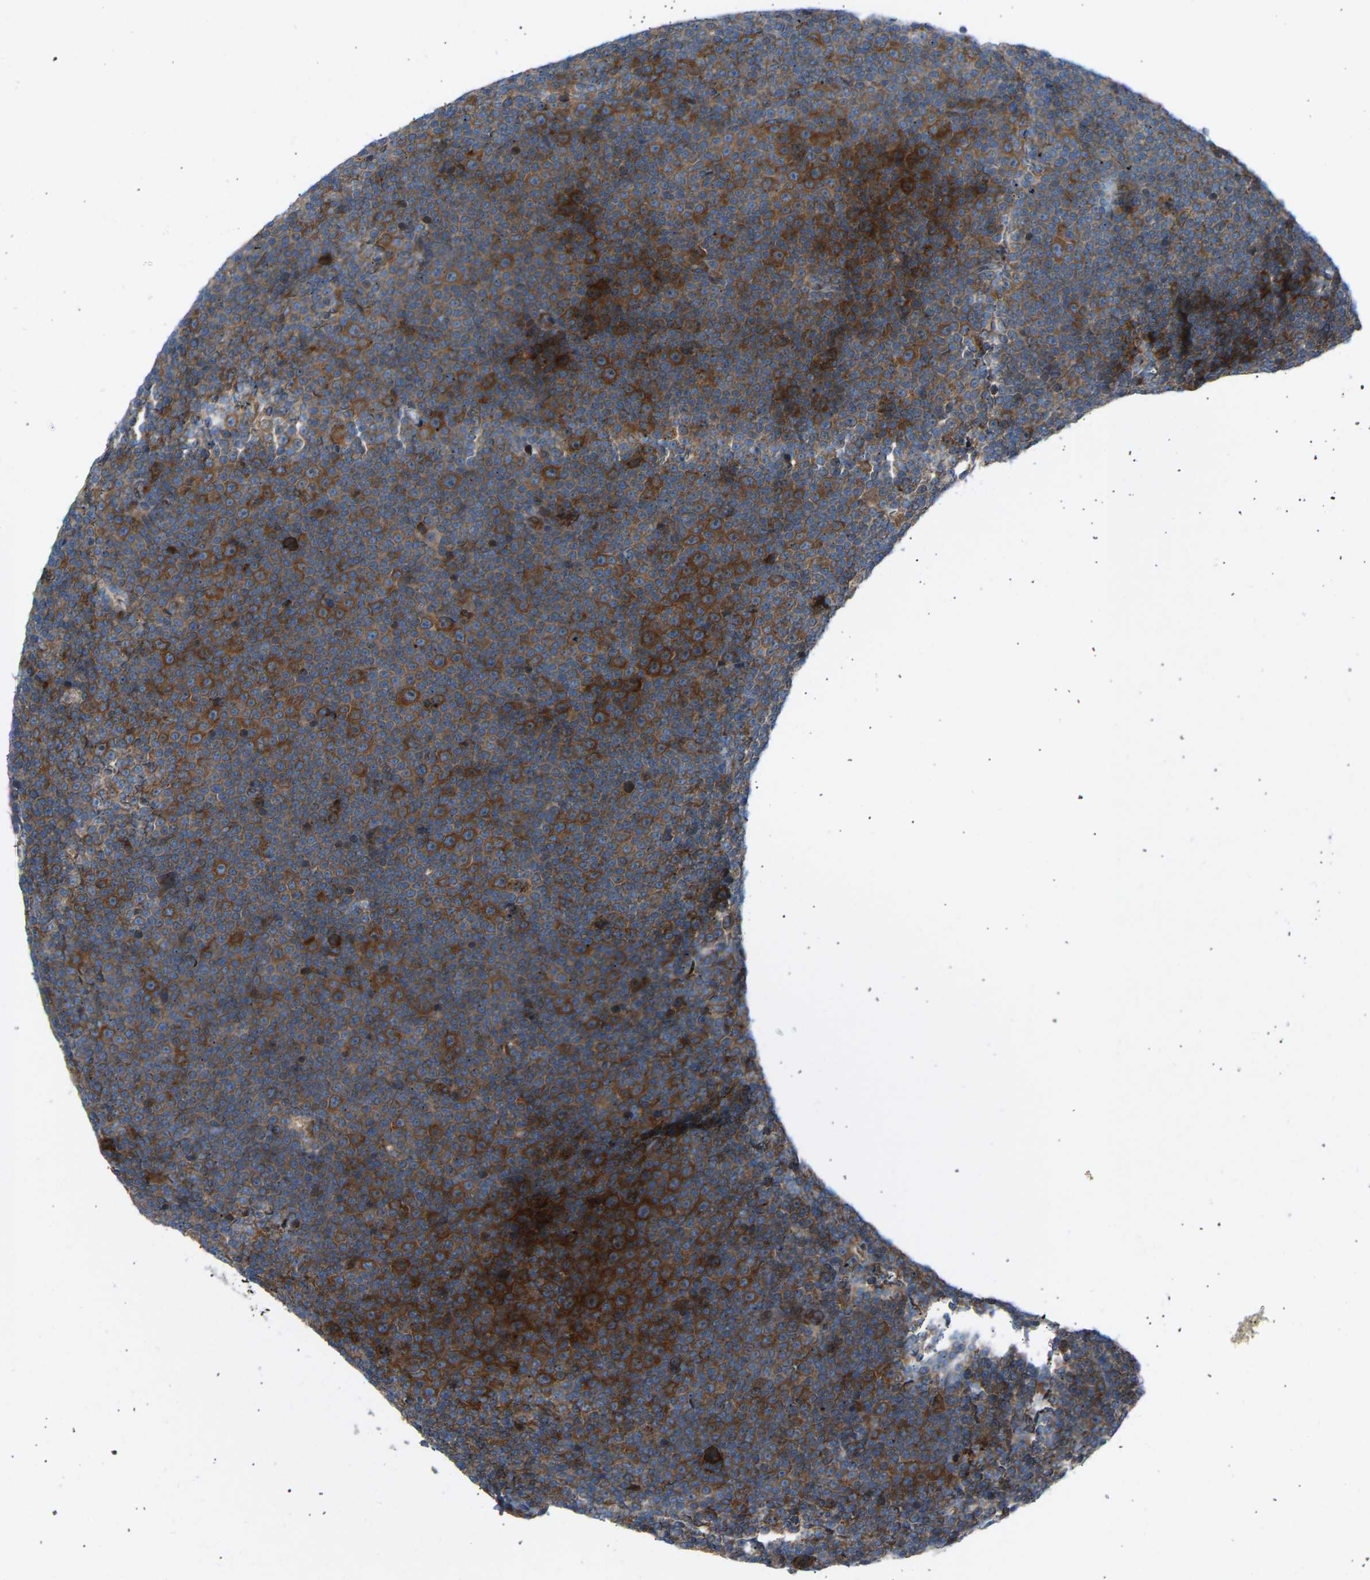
{"staining": {"intensity": "strong", "quantity": ">75%", "location": "cytoplasmic/membranous"}, "tissue": "lymphoma", "cell_type": "Tumor cells", "image_type": "cancer", "snomed": [{"axis": "morphology", "description": "Malignant lymphoma, non-Hodgkin's type, Low grade"}, {"axis": "topography", "description": "Lymph node"}], "caption": "Immunohistochemistry micrograph of neoplastic tissue: low-grade malignant lymphoma, non-Hodgkin's type stained using immunohistochemistry displays high levels of strong protein expression localized specifically in the cytoplasmic/membranous of tumor cells, appearing as a cytoplasmic/membranous brown color.", "gene": "VPS41", "patient": {"sex": "female", "age": 67}}